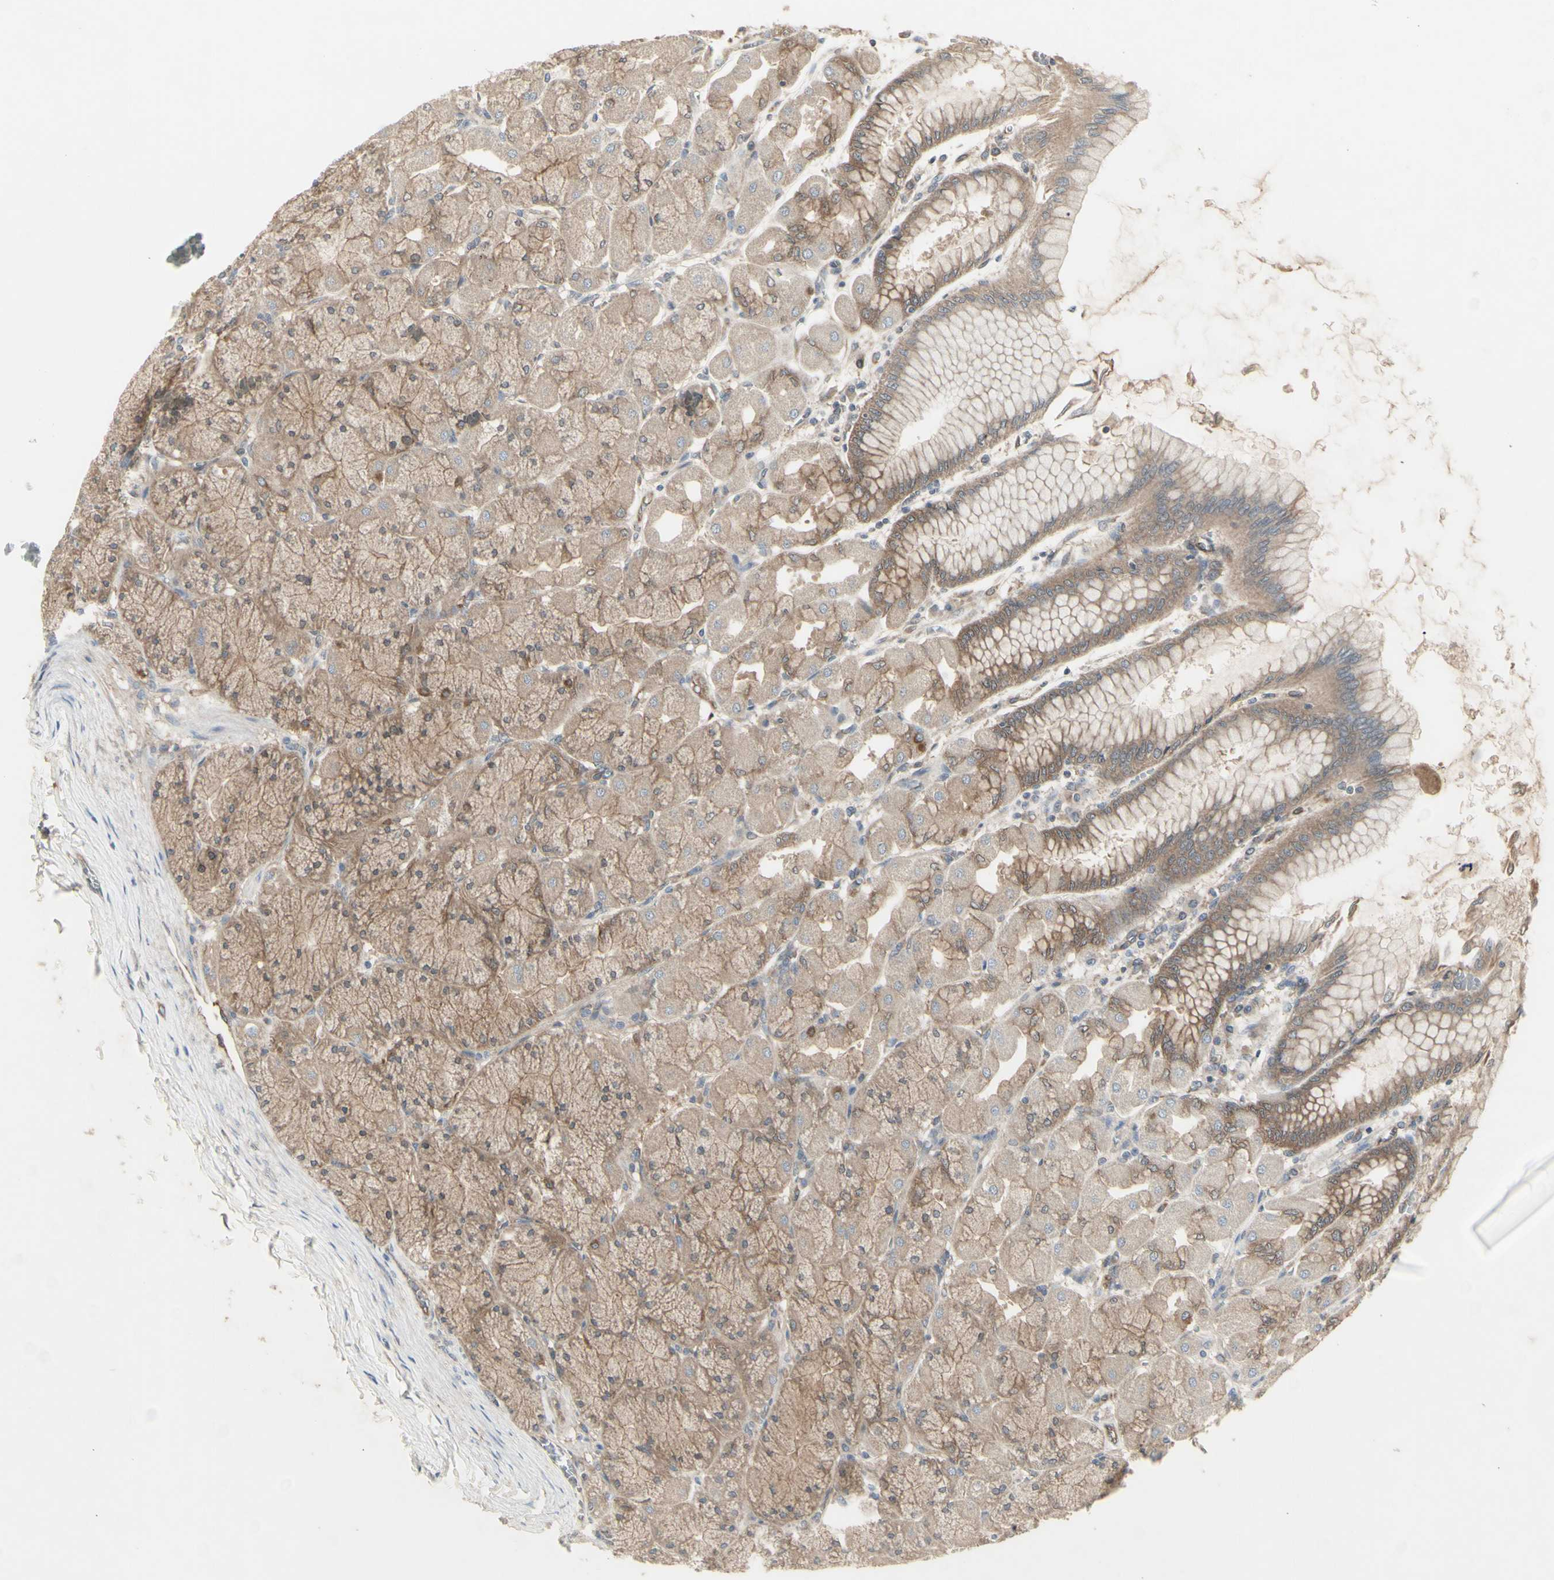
{"staining": {"intensity": "moderate", "quantity": ">75%", "location": "cytoplasmic/membranous"}, "tissue": "stomach", "cell_type": "Glandular cells", "image_type": "normal", "snomed": [{"axis": "morphology", "description": "Normal tissue, NOS"}, {"axis": "topography", "description": "Stomach, upper"}], "caption": "Immunohistochemical staining of unremarkable stomach demonstrates medium levels of moderate cytoplasmic/membranous positivity in about >75% of glandular cells.", "gene": "CHURC1", "patient": {"sex": "female", "age": 56}}